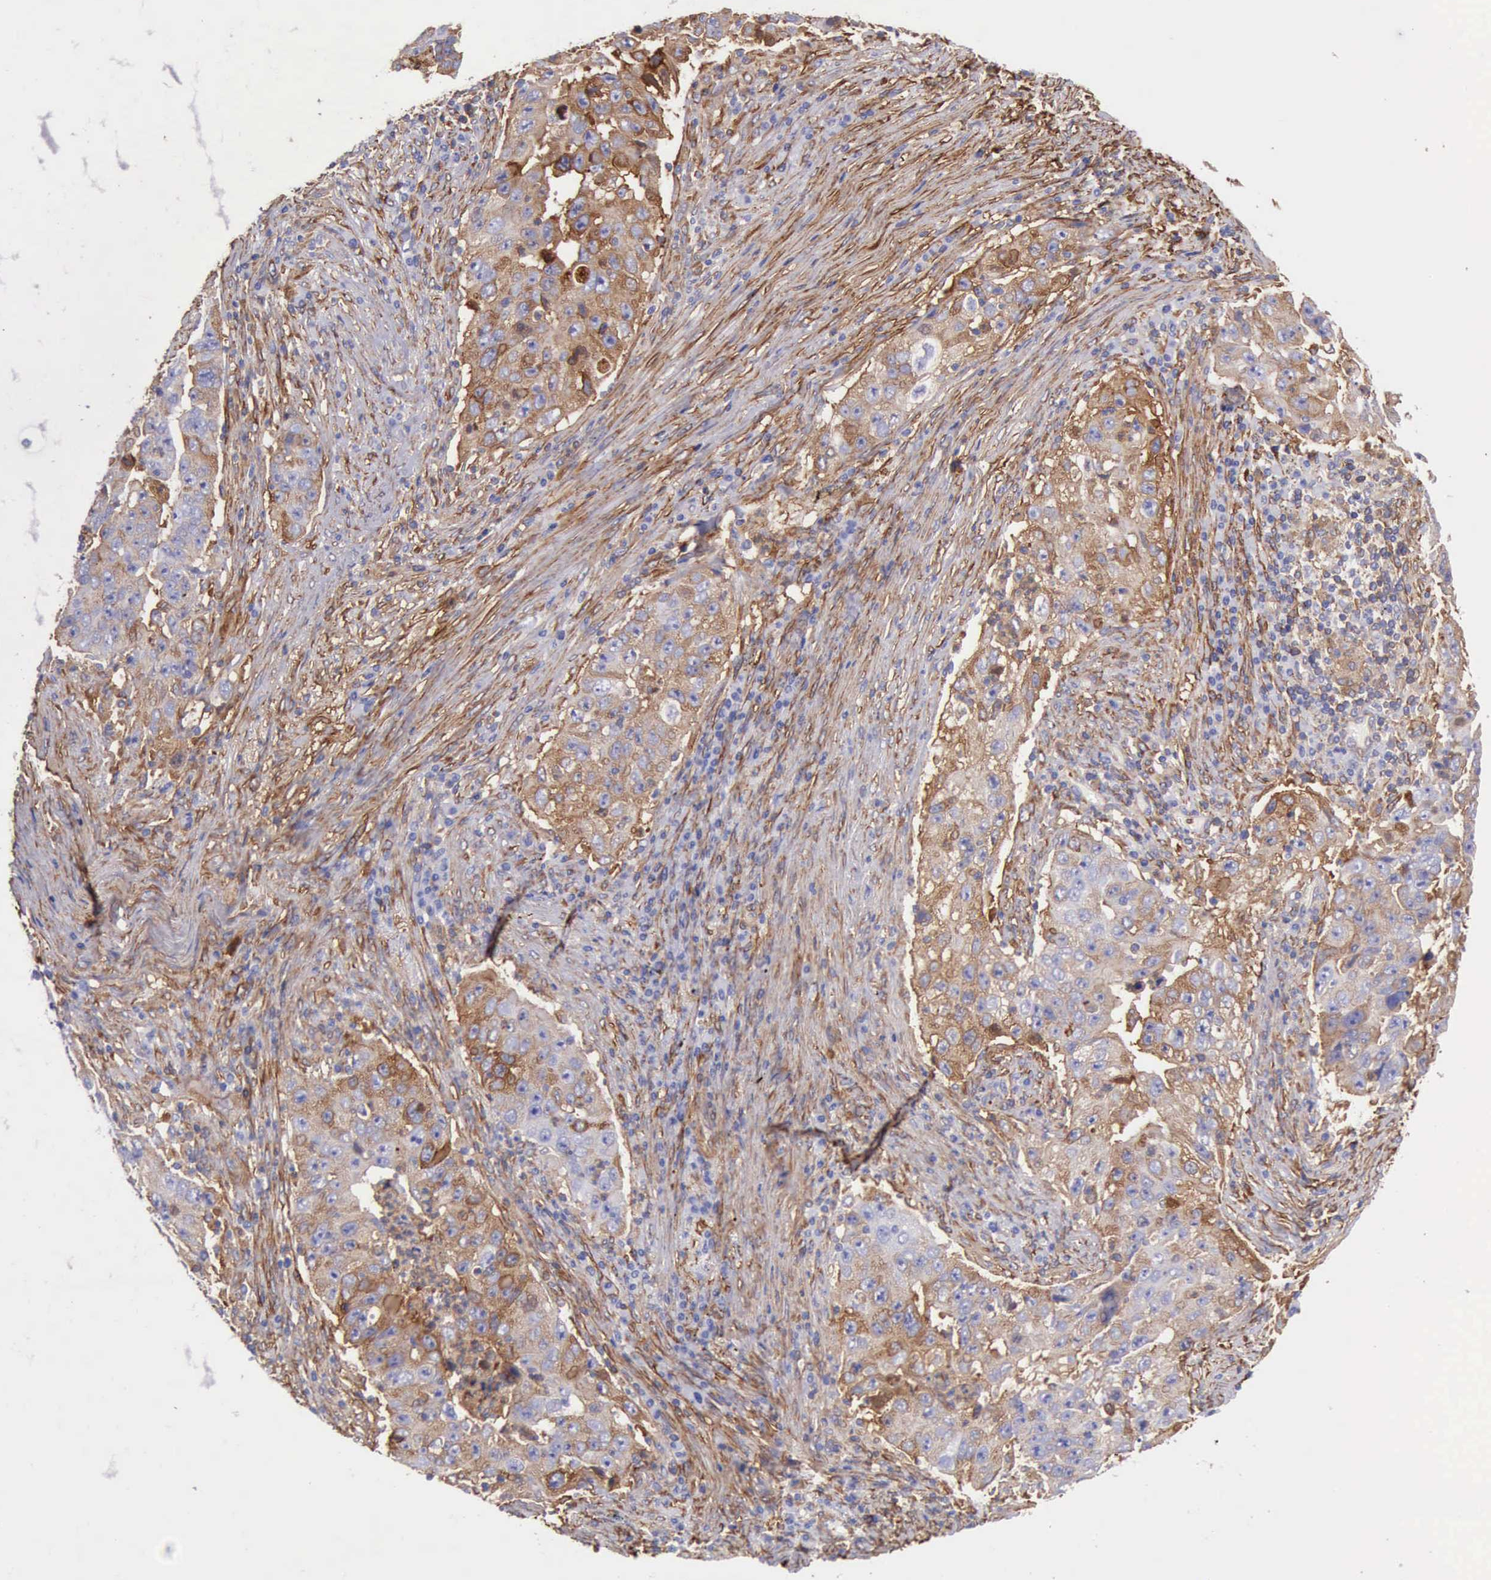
{"staining": {"intensity": "moderate", "quantity": "25%-75%", "location": "cytoplasmic/membranous"}, "tissue": "lung cancer", "cell_type": "Tumor cells", "image_type": "cancer", "snomed": [{"axis": "morphology", "description": "Squamous cell carcinoma, NOS"}, {"axis": "topography", "description": "Lung"}], "caption": "Protein staining by immunohistochemistry (IHC) reveals moderate cytoplasmic/membranous positivity in approximately 25%-75% of tumor cells in lung squamous cell carcinoma. (DAB (3,3'-diaminobenzidine) IHC, brown staining for protein, blue staining for nuclei).", "gene": "FLNA", "patient": {"sex": "male", "age": 64}}